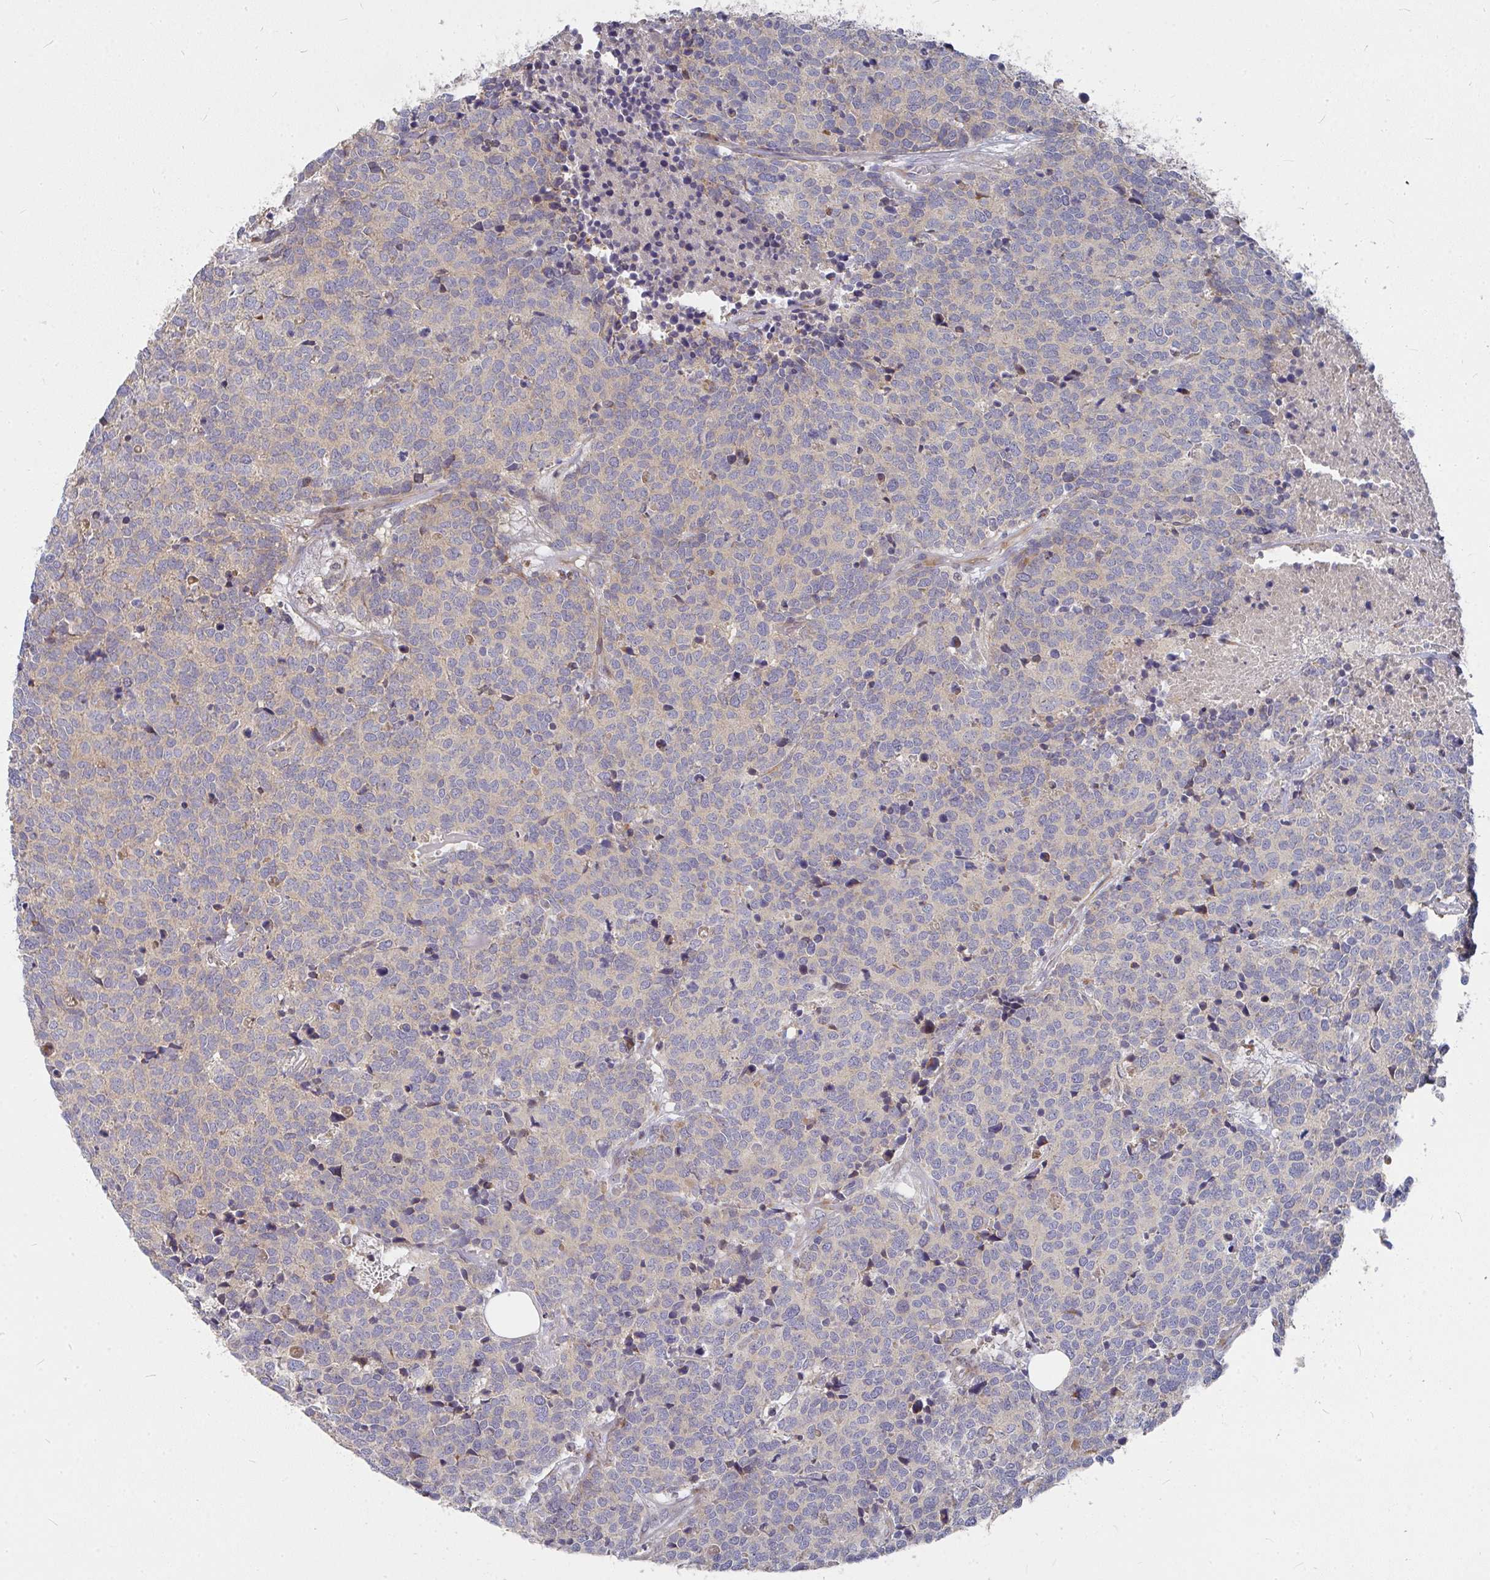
{"staining": {"intensity": "weak", "quantity": "<25%", "location": "cytoplasmic/membranous"}, "tissue": "carcinoid", "cell_type": "Tumor cells", "image_type": "cancer", "snomed": [{"axis": "morphology", "description": "Carcinoid, malignant, NOS"}, {"axis": "topography", "description": "Skin"}], "caption": "A micrograph of carcinoid (malignant) stained for a protein displays no brown staining in tumor cells. (Brightfield microscopy of DAB immunohistochemistry at high magnification).", "gene": "RHEBL1", "patient": {"sex": "female", "age": 79}}